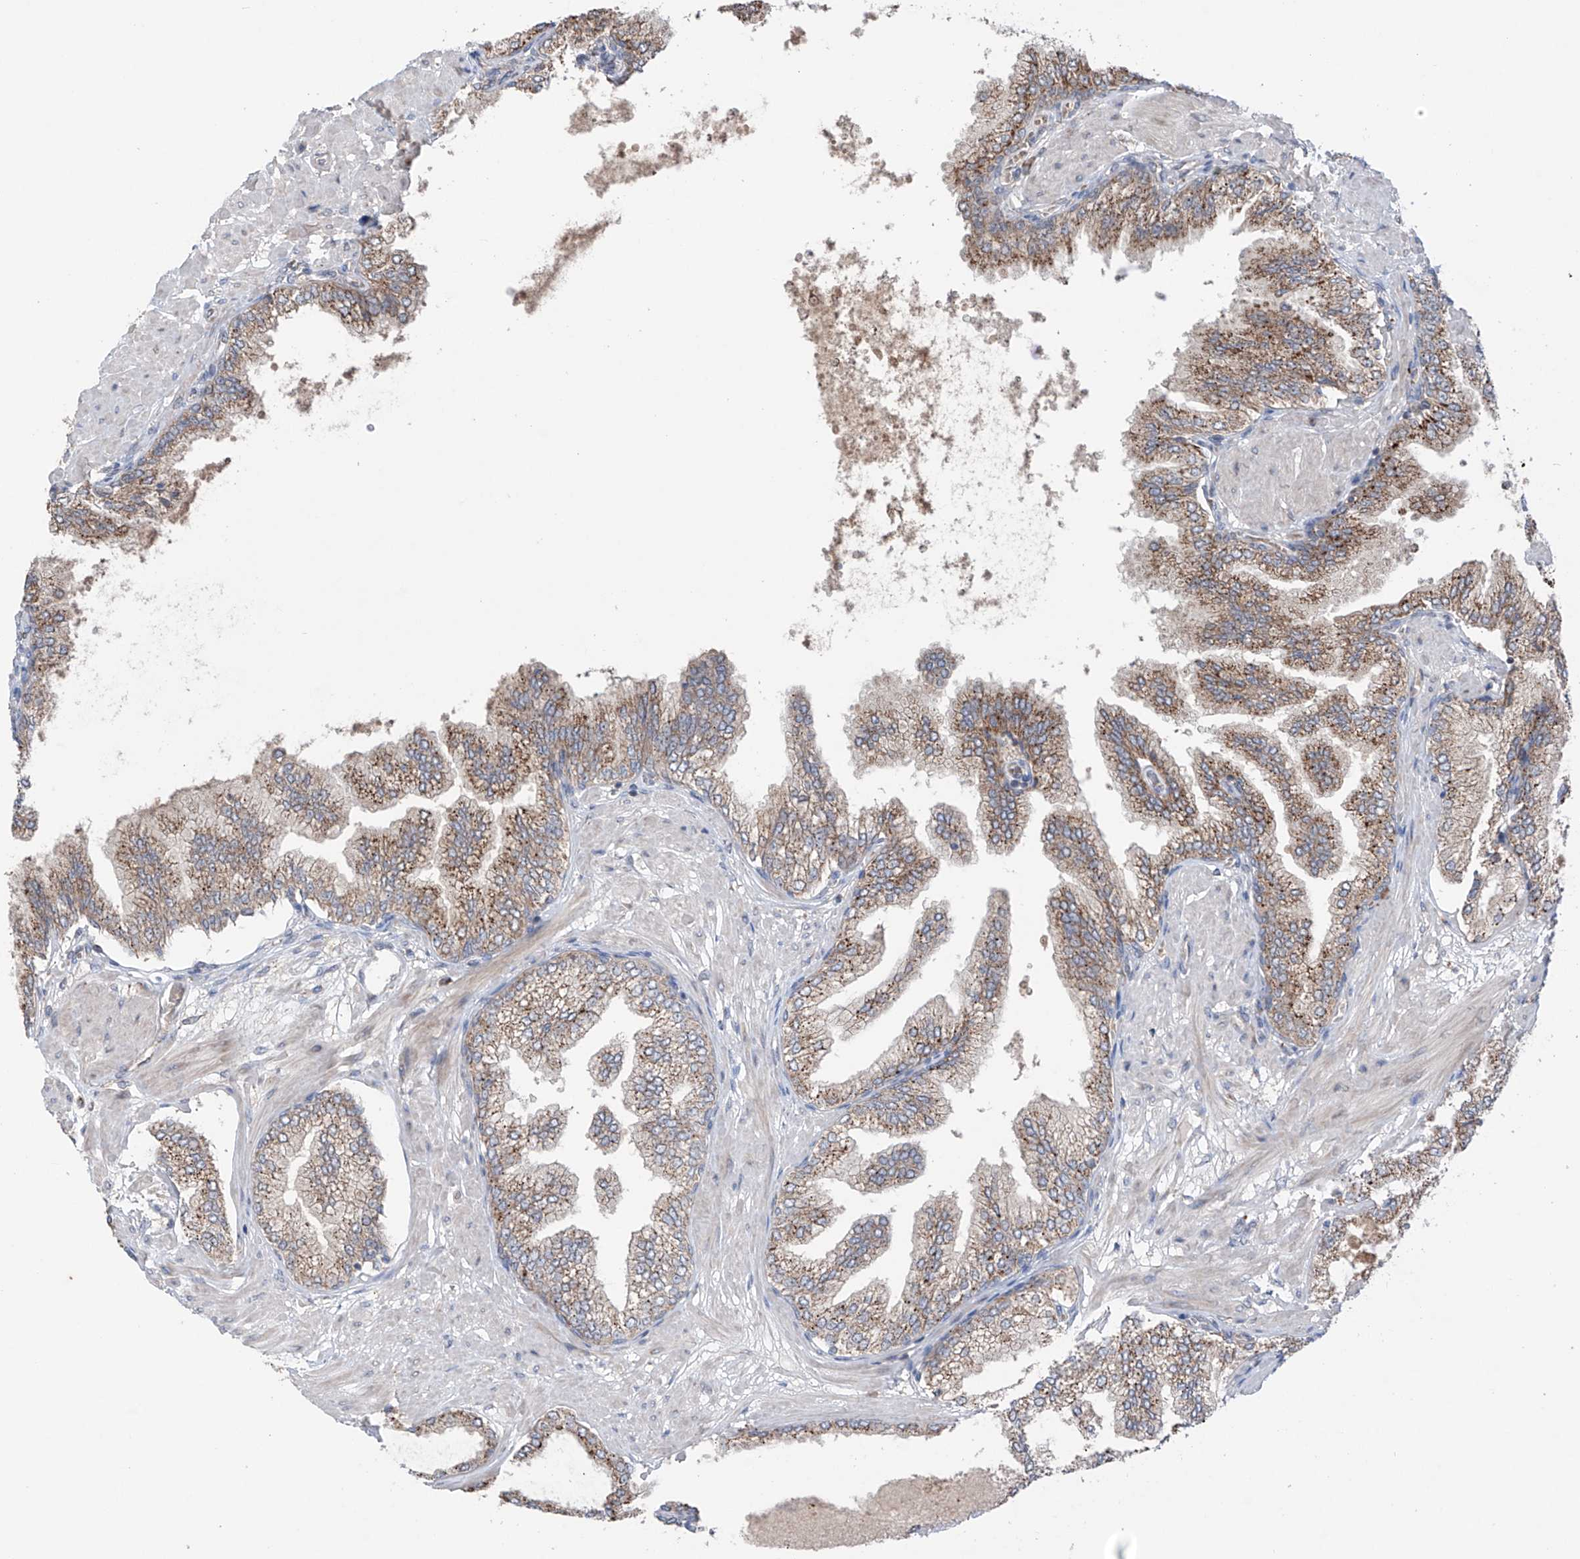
{"staining": {"intensity": "moderate", "quantity": ">75%", "location": "cytoplasmic/membranous"}, "tissue": "prostate cancer", "cell_type": "Tumor cells", "image_type": "cancer", "snomed": [{"axis": "morphology", "description": "Adenocarcinoma, Low grade"}, {"axis": "topography", "description": "Prostate"}], "caption": "A micrograph showing moderate cytoplasmic/membranous staining in about >75% of tumor cells in prostate cancer (low-grade adenocarcinoma), as visualized by brown immunohistochemical staining.", "gene": "SAMD3", "patient": {"sex": "male", "age": 63}}